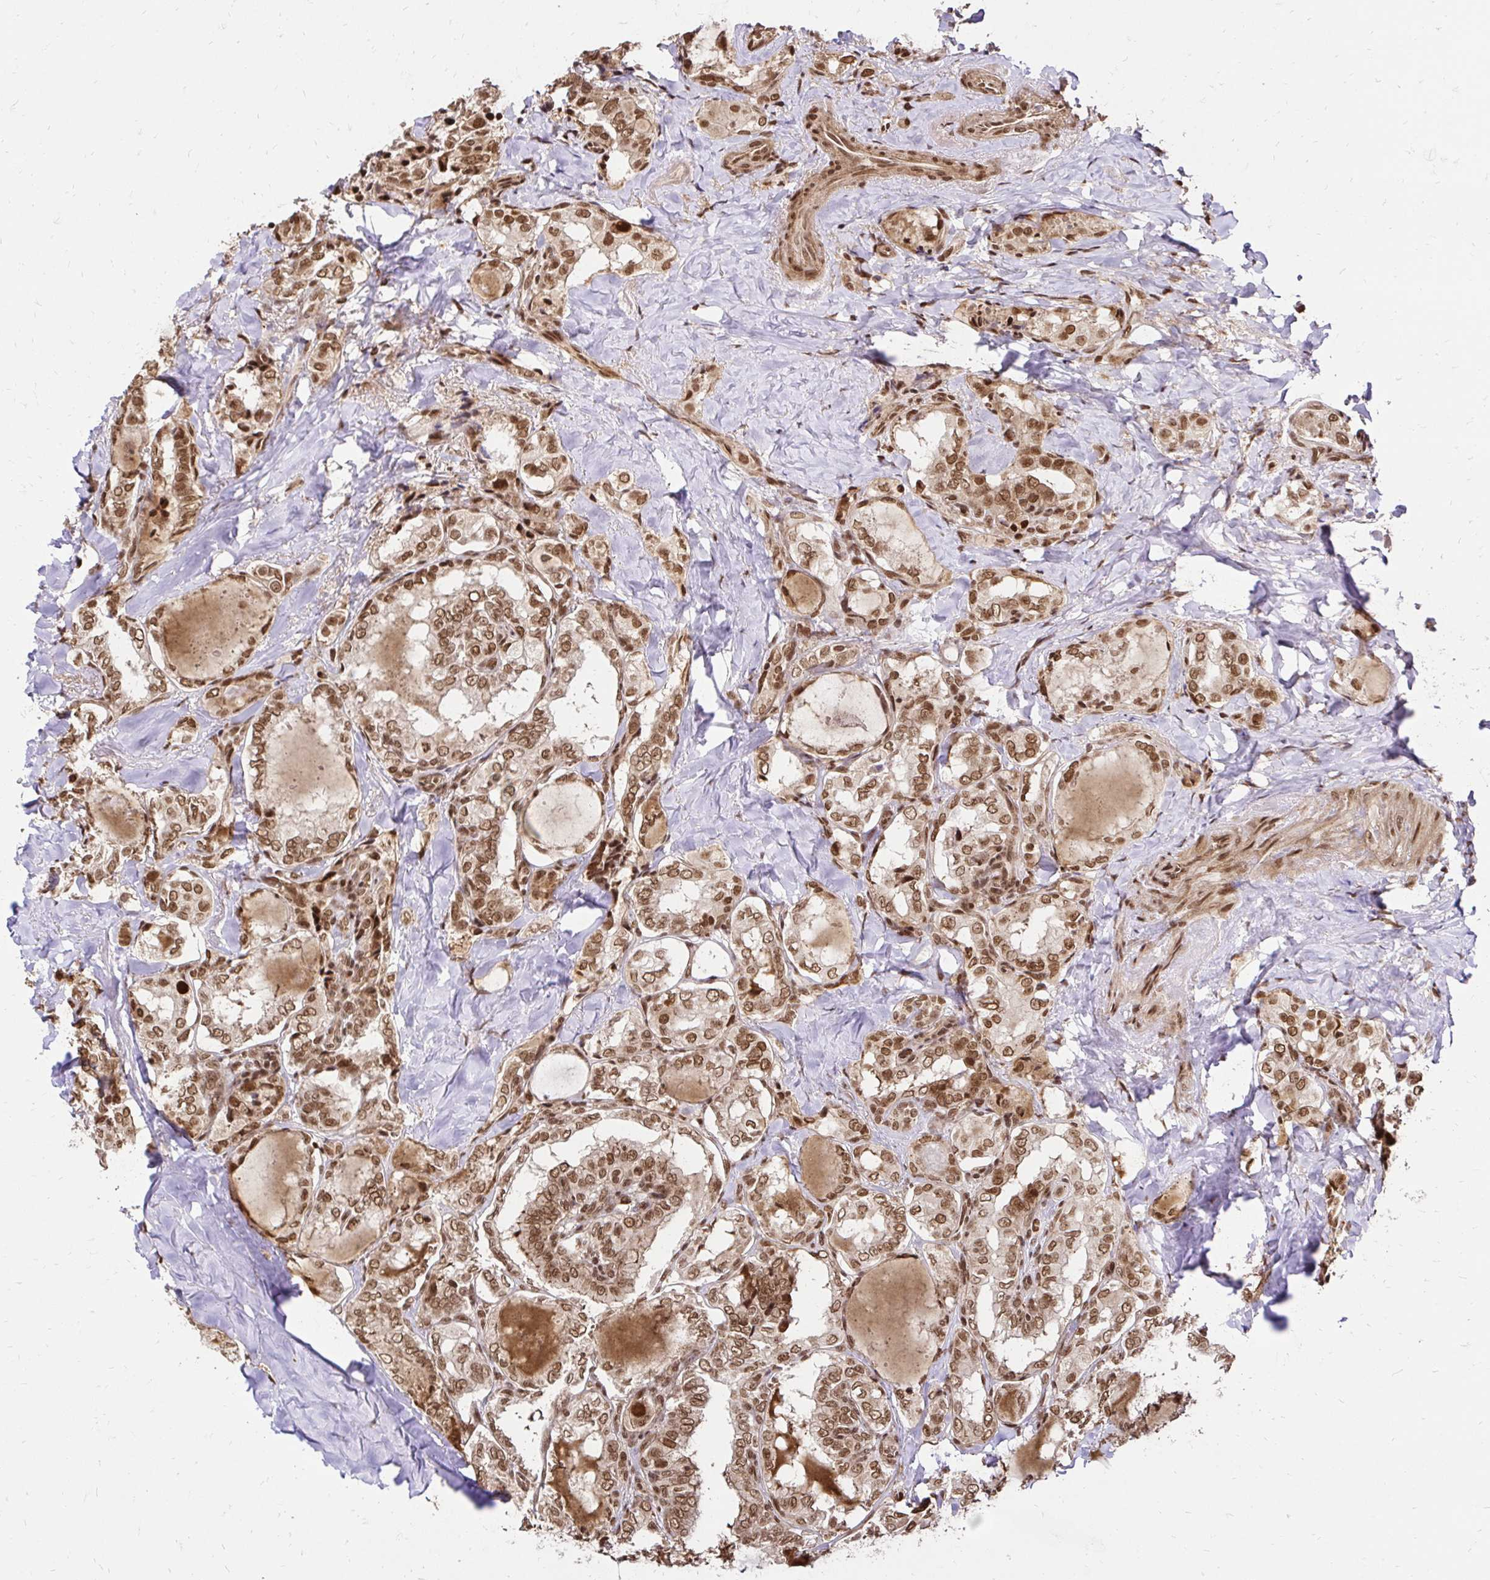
{"staining": {"intensity": "moderate", "quantity": ">75%", "location": "nuclear"}, "tissue": "thyroid cancer", "cell_type": "Tumor cells", "image_type": "cancer", "snomed": [{"axis": "morphology", "description": "Papillary adenocarcinoma, NOS"}, {"axis": "topography", "description": "Thyroid gland"}], "caption": "Thyroid cancer (papillary adenocarcinoma) tissue demonstrates moderate nuclear staining in approximately >75% of tumor cells (DAB (3,3'-diaminobenzidine) = brown stain, brightfield microscopy at high magnification).", "gene": "GLYR1", "patient": {"sex": "female", "age": 75}}